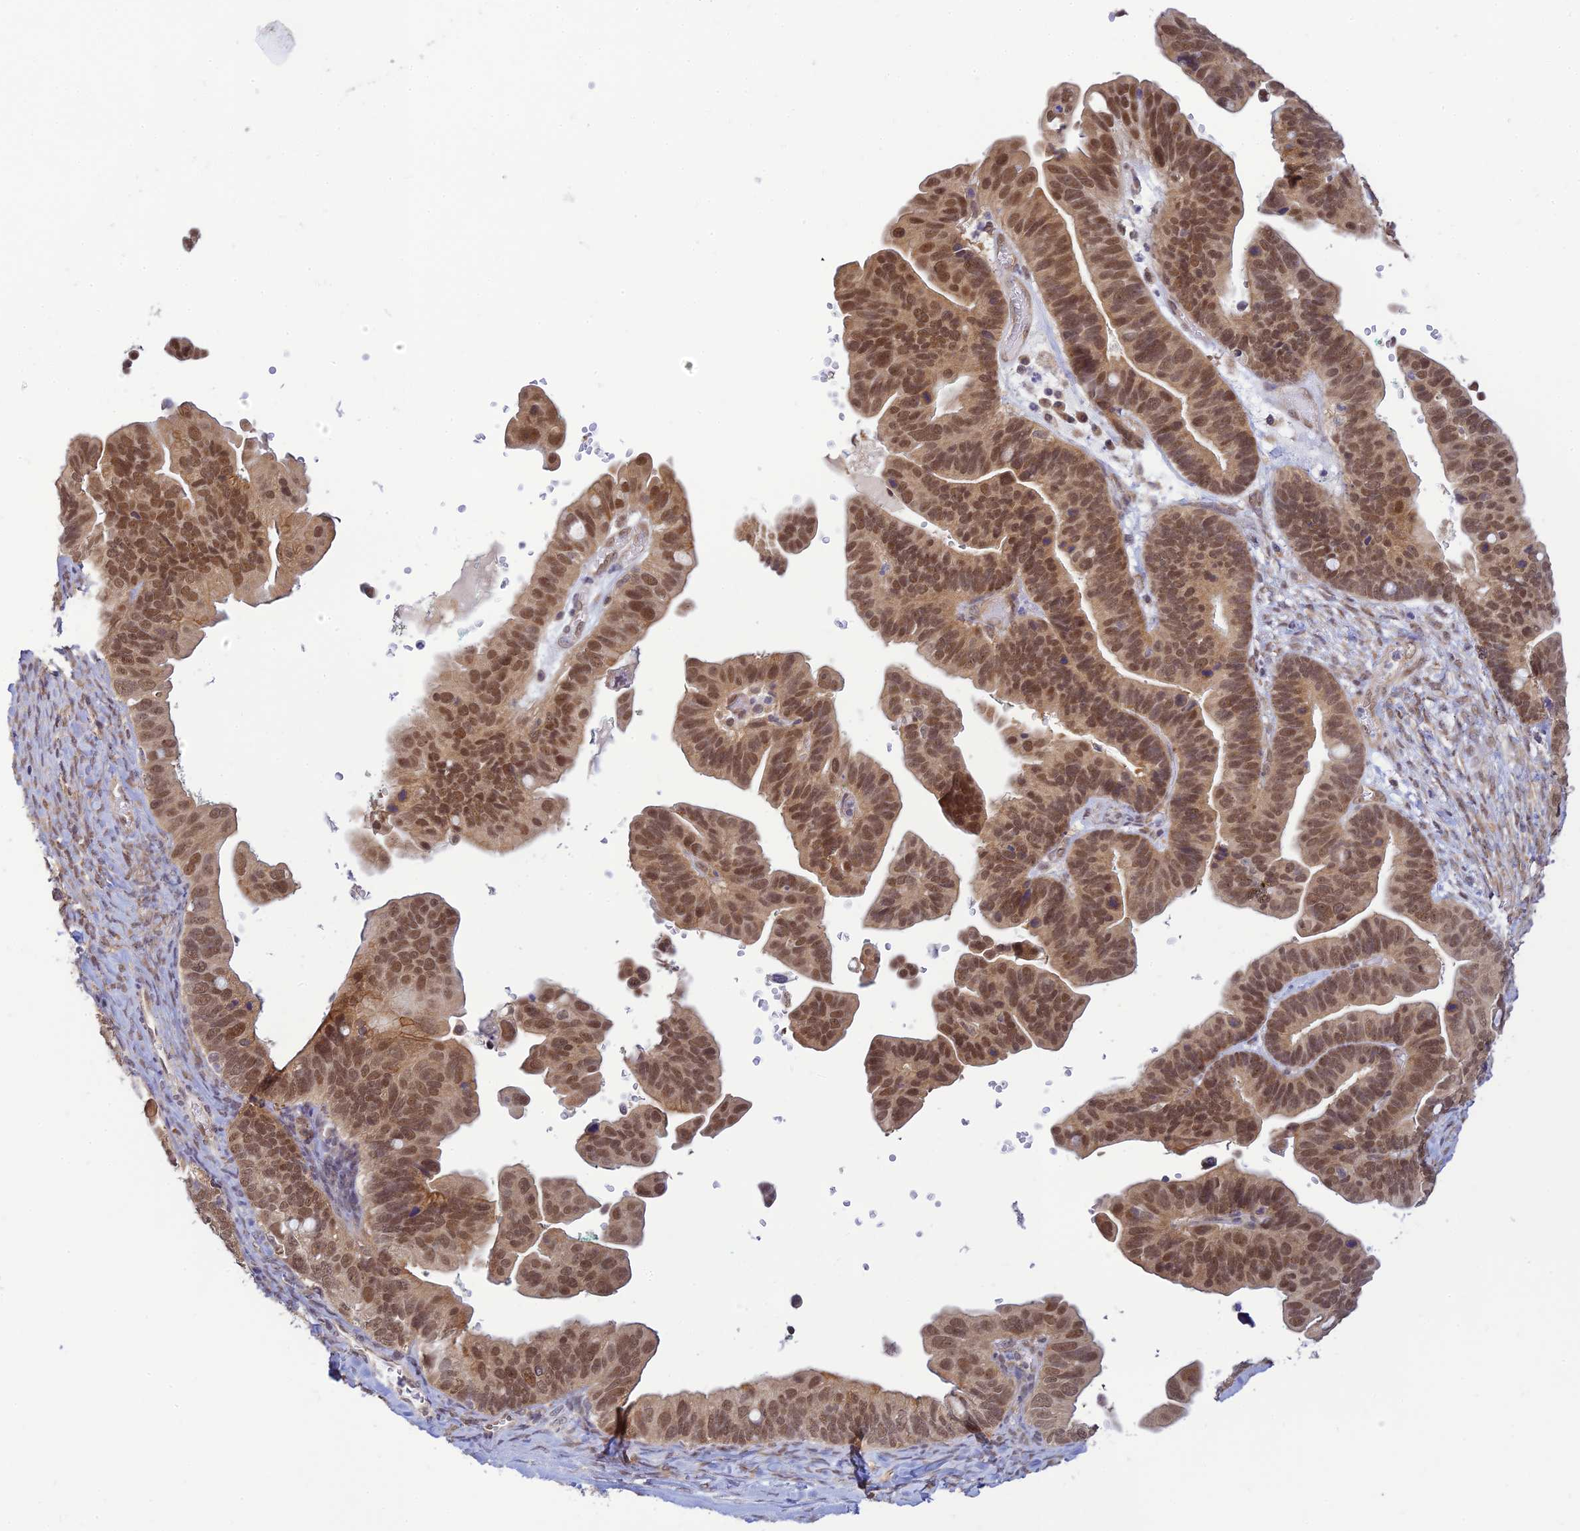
{"staining": {"intensity": "moderate", "quantity": ">75%", "location": "nuclear"}, "tissue": "ovarian cancer", "cell_type": "Tumor cells", "image_type": "cancer", "snomed": [{"axis": "morphology", "description": "Cystadenocarcinoma, serous, NOS"}, {"axis": "topography", "description": "Ovary"}], "caption": "High-power microscopy captured an IHC photomicrograph of ovarian serous cystadenocarcinoma, revealing moderate nuclear positivity in approximately >75% of tumor cells.", "gene": "SKIC8", "patient": {"sex": "female", "age": 56}}